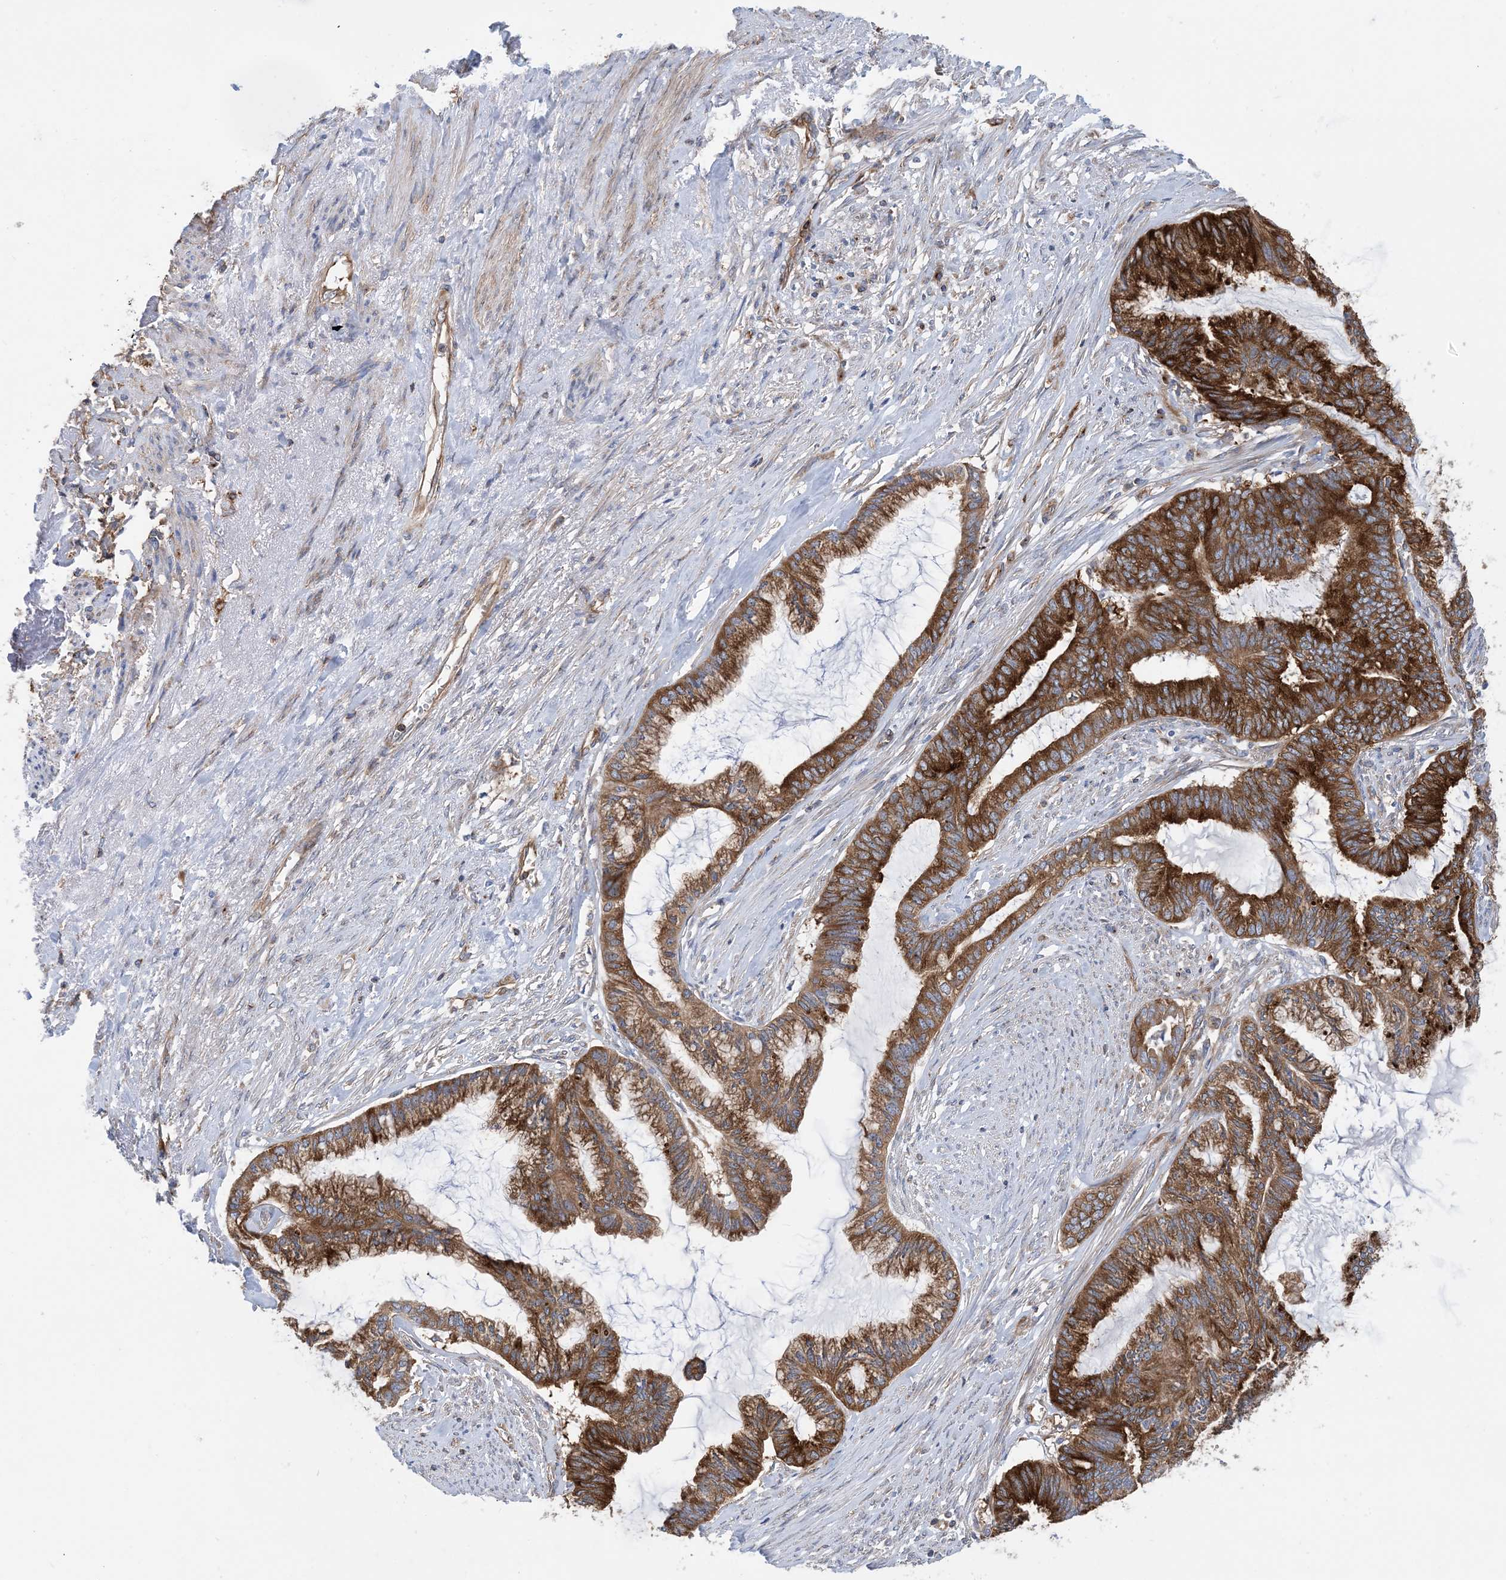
{"staining": {"intensity": "strong", "quantity": ">75%", "location": "cytoplasmic/membranous"}, "tissue": "endometrial cancer", "cell_type": "Tumor cells", "image_type": "cancer", "snomed": [{"axis": "morphology", "description": "Adenocarcinoma, NOS"}, {"axis": "topography", "description": "Endometrium"}], "caption": "Immunohistochemistry image of human endometrial cancer stained for a protein (brown), which displays high levels of strong cytoplasmic/membranous expression in about >75% of tumor cells.", "gene": "DYNC1LI1", "patient": {"sex": "female", "age": 86}}